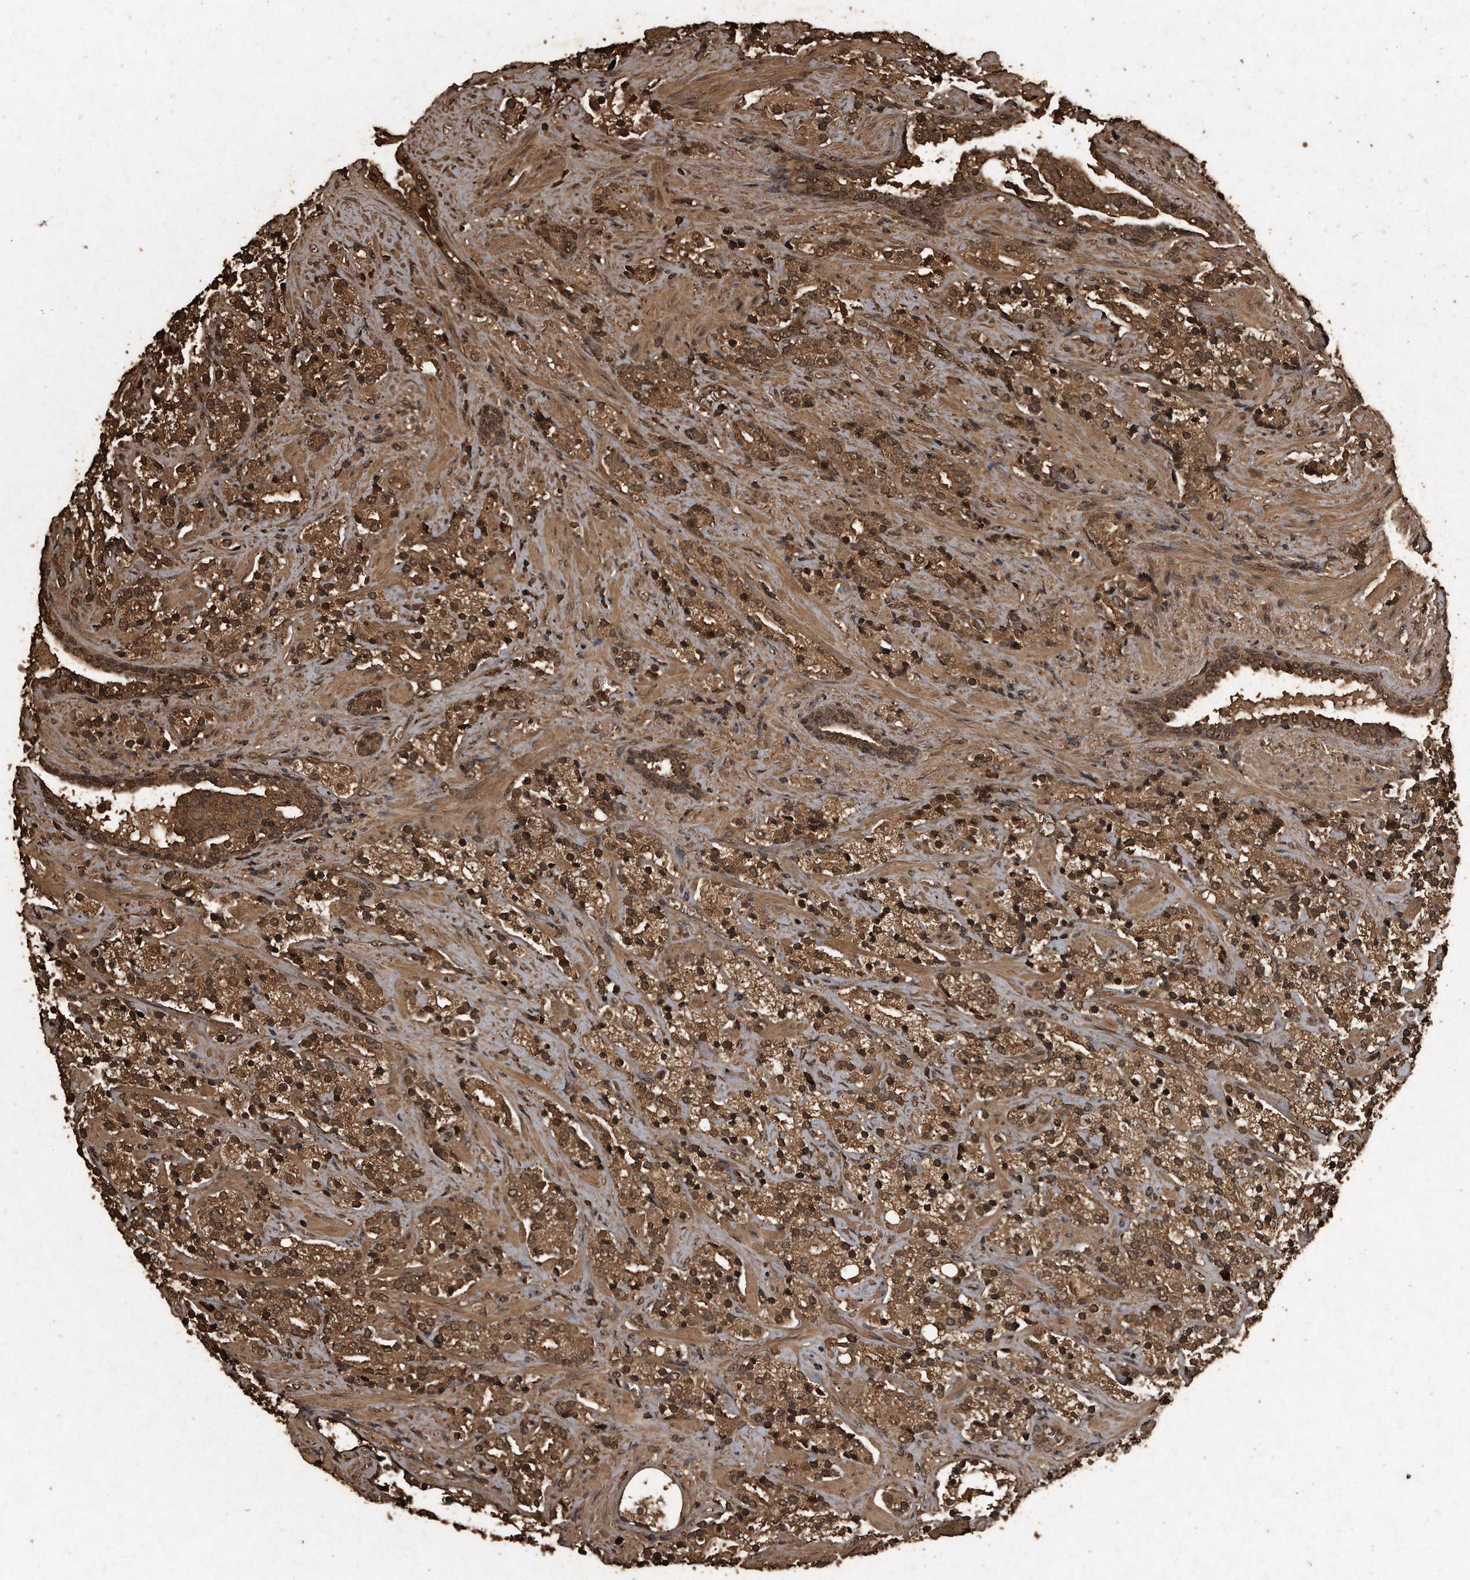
{"staining": {"intensity": "moderate", "quantity": ">75%", "location": "cytoplasmic/membranous,nuclear"}, "tissue": "prostate cancer", "cell_type": "Tumor cells", "image_type": "cancer", "snomed": [{"axis": "morphology", "description": "Adenocarcinoma, High grade"}, {"axis": "topography", "description": "Prostate"}], "caption": "Immunohistochemistry (IHC) of adenocarcinoma (high-grade) (prostate) shows medium levels of moderate cytoplasmic/membranous and nuclear staining in about >75% of tumor cells.", "gene": "CFLAR", "patient": {"sex": "male", "age": 71}}